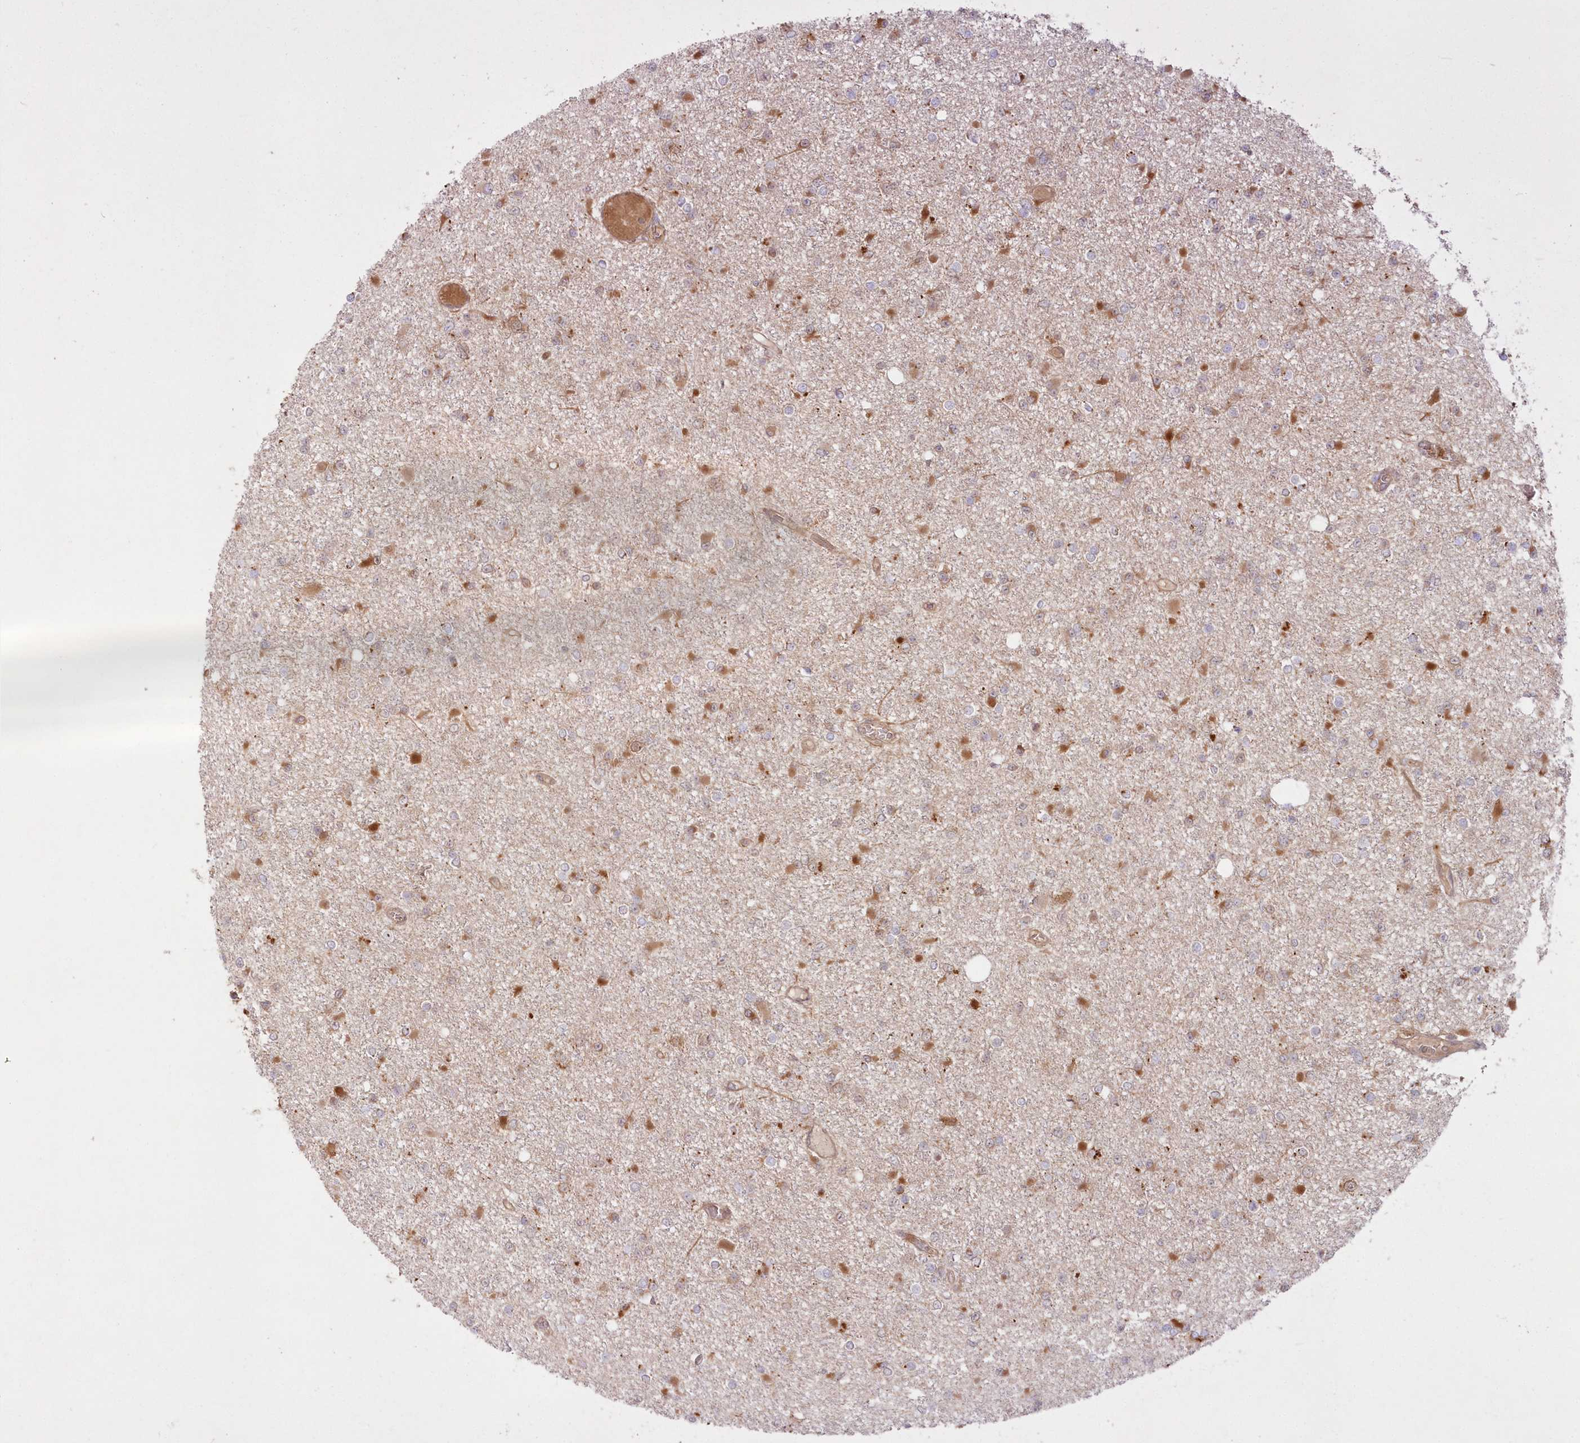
{"staining": {"intensity": "moderate", "quantity": "25%-75%", "location": "nuclear"}, "tissue": "glioma", "cell_type": "Tumor cells", "image_type": "cancer", "snomed": [{"axis": "morphology", "description": "Glioma, malignant, Low grade"}, {"axis": "topography", "description": "Brain"}], "caption": "A brown stain shows moderate nuclear positivity of a protein in human glioma tumor cells.", "gene": "GBE1", "patient": {"sex": "female", "age": 22}}